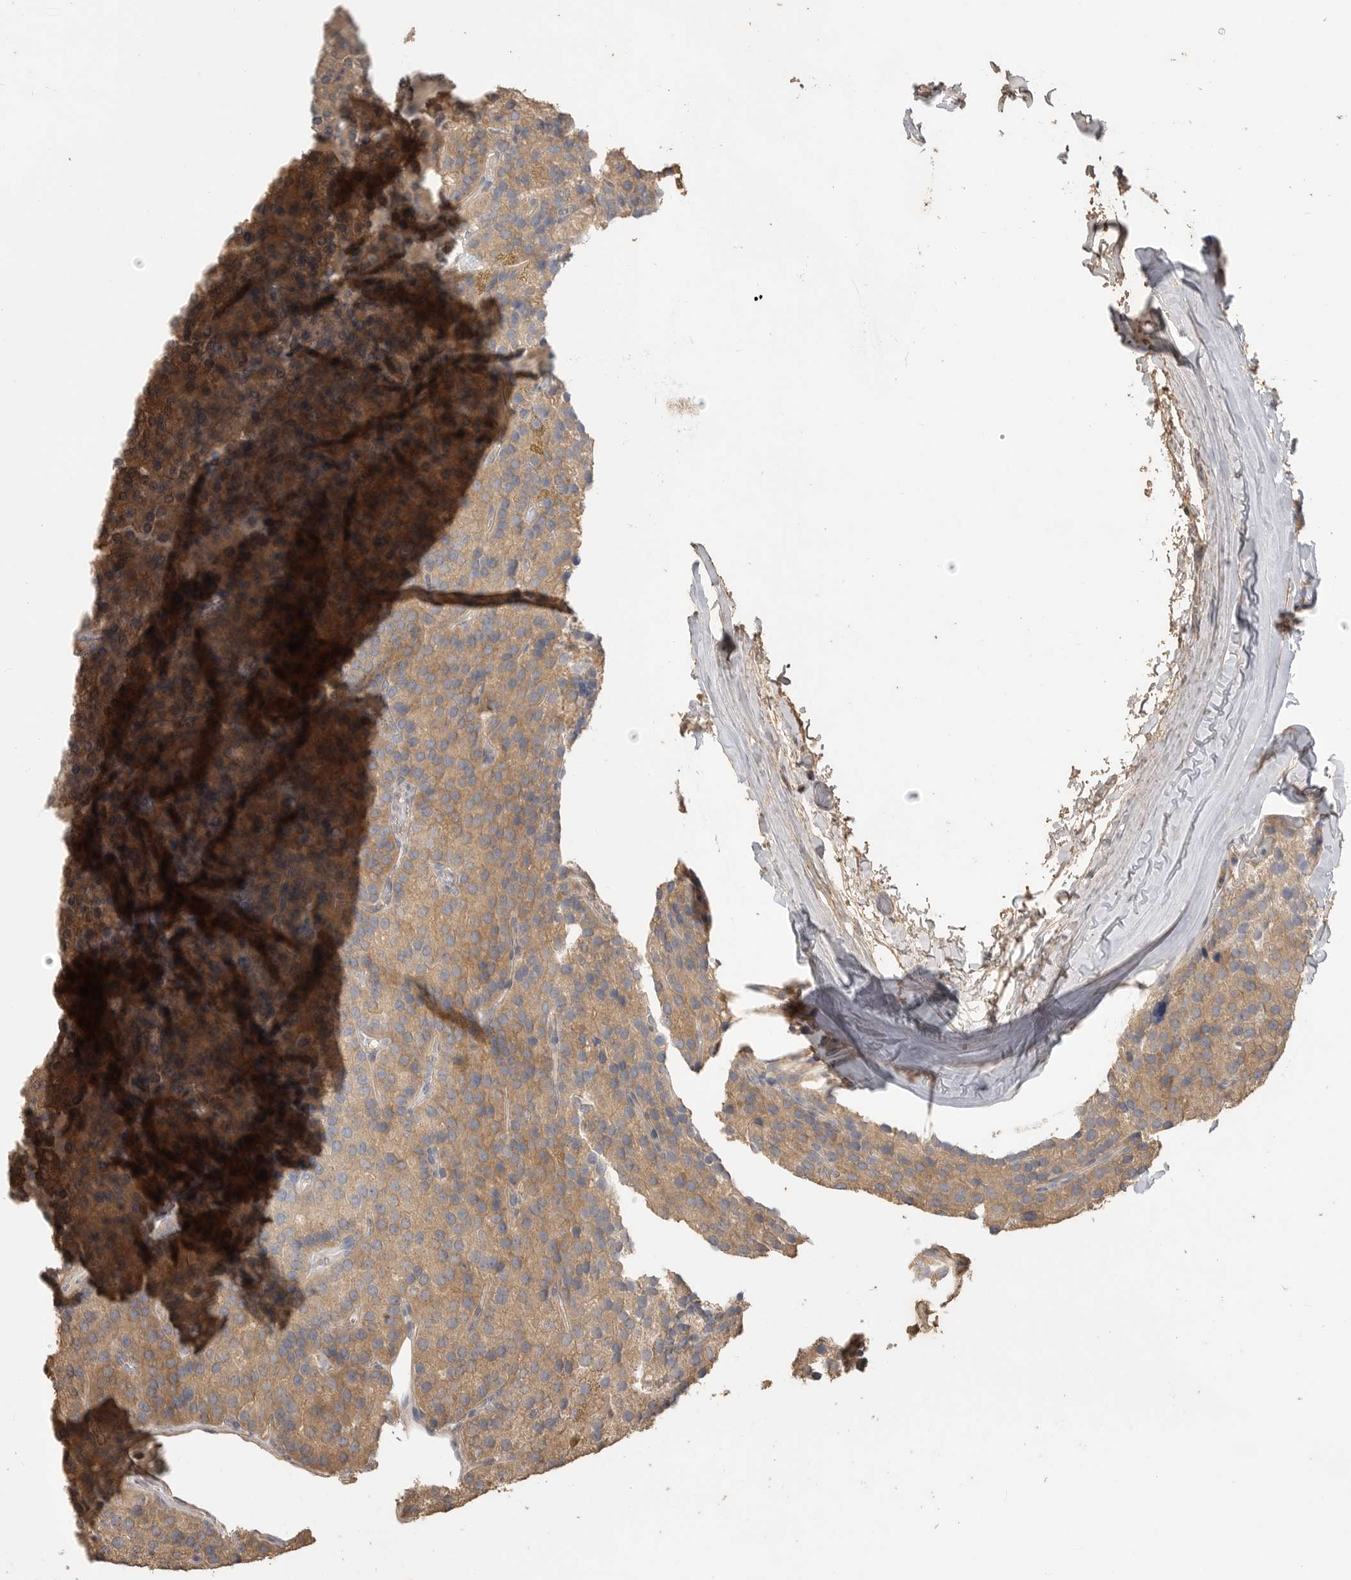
{"staining": {"intensity": "moderate", "quantity": ">75%", "location": "cytoplasmic/membranous"}, "tissue": "parathyroid gland", "cell_type": "Glandular cells", "image_type": "normal", "snomed": [{"axis": "morphology", "description": "Normal tissue, NOS"}, {"axis": "morphology", "description": "Adenoma, NOS"}, {"axis": "topography", "description": "Parathyroid gland"}], "caption": "Parathyroid gland was stained to show a protein in brown. There is medium levels of moderate cytoplasmic/membranous expression in approximately >75% of glandular cells. The staining was performed using DAB (3,3'-diaminobenzidine), with brown indicating positive protein expression. Nuclei are stained blue with hematoxylin.", "gene": "MAP2K1", "patient": {"sex": "female", "age": 86}}